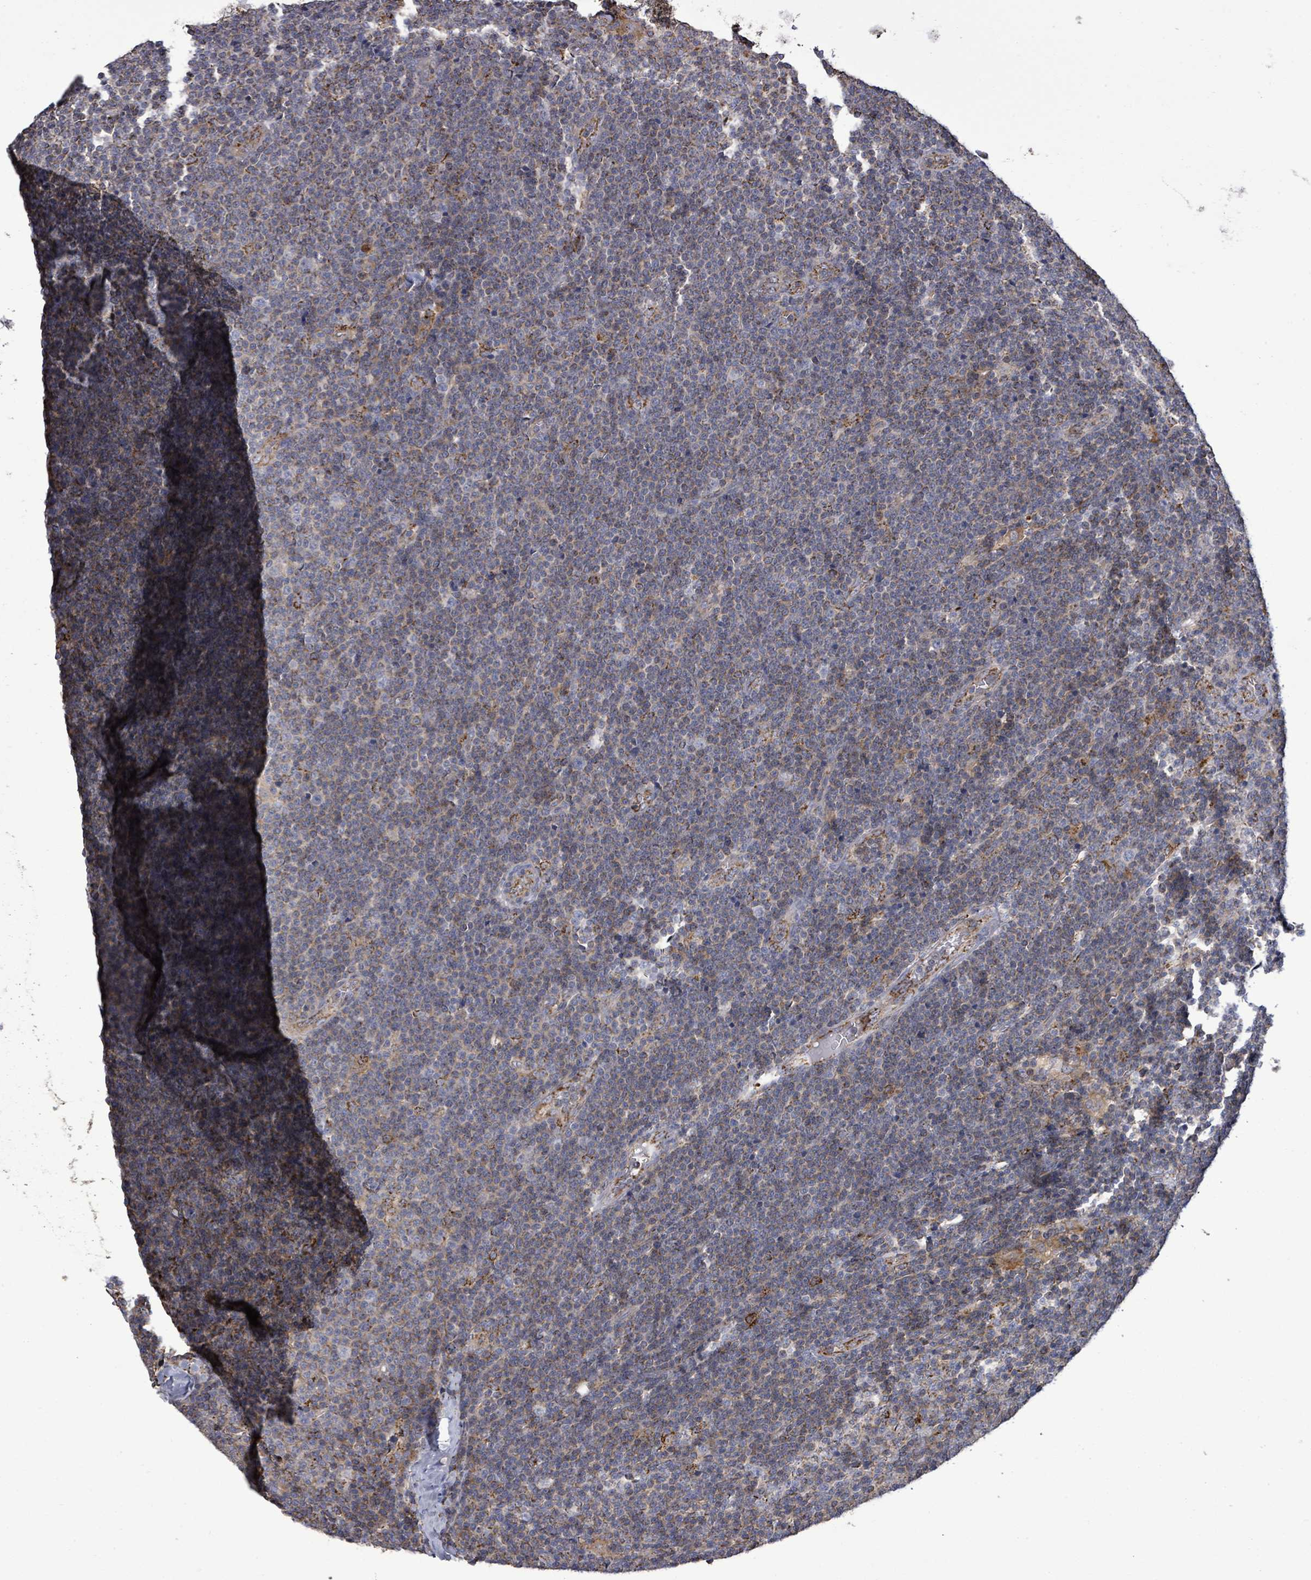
{"staining": {"intensity": "moderate", "quantity": "<25%", "location": "cytoplasmic/membranous"}, "tissue": "lymphoma", "cell_type": "Tumor cells", "image_type": "cancer", "snomed": [{"axis": "morphology", "description": "Malignant lymphoma, non-Hodgkin's type, Low grade"}, {"axis": "topography", "description": "Lymph node"}], "caption": "A high-resolution histopathology image shows IHC staining of malignant lymphoma, non-Hodgkin's type (low-grade), which displays moderate cytoplasmic/membranous staining in about <25% of tumor cells.", "gene": "MTMR12", "patient": {"sex": "male", "age": 48}}